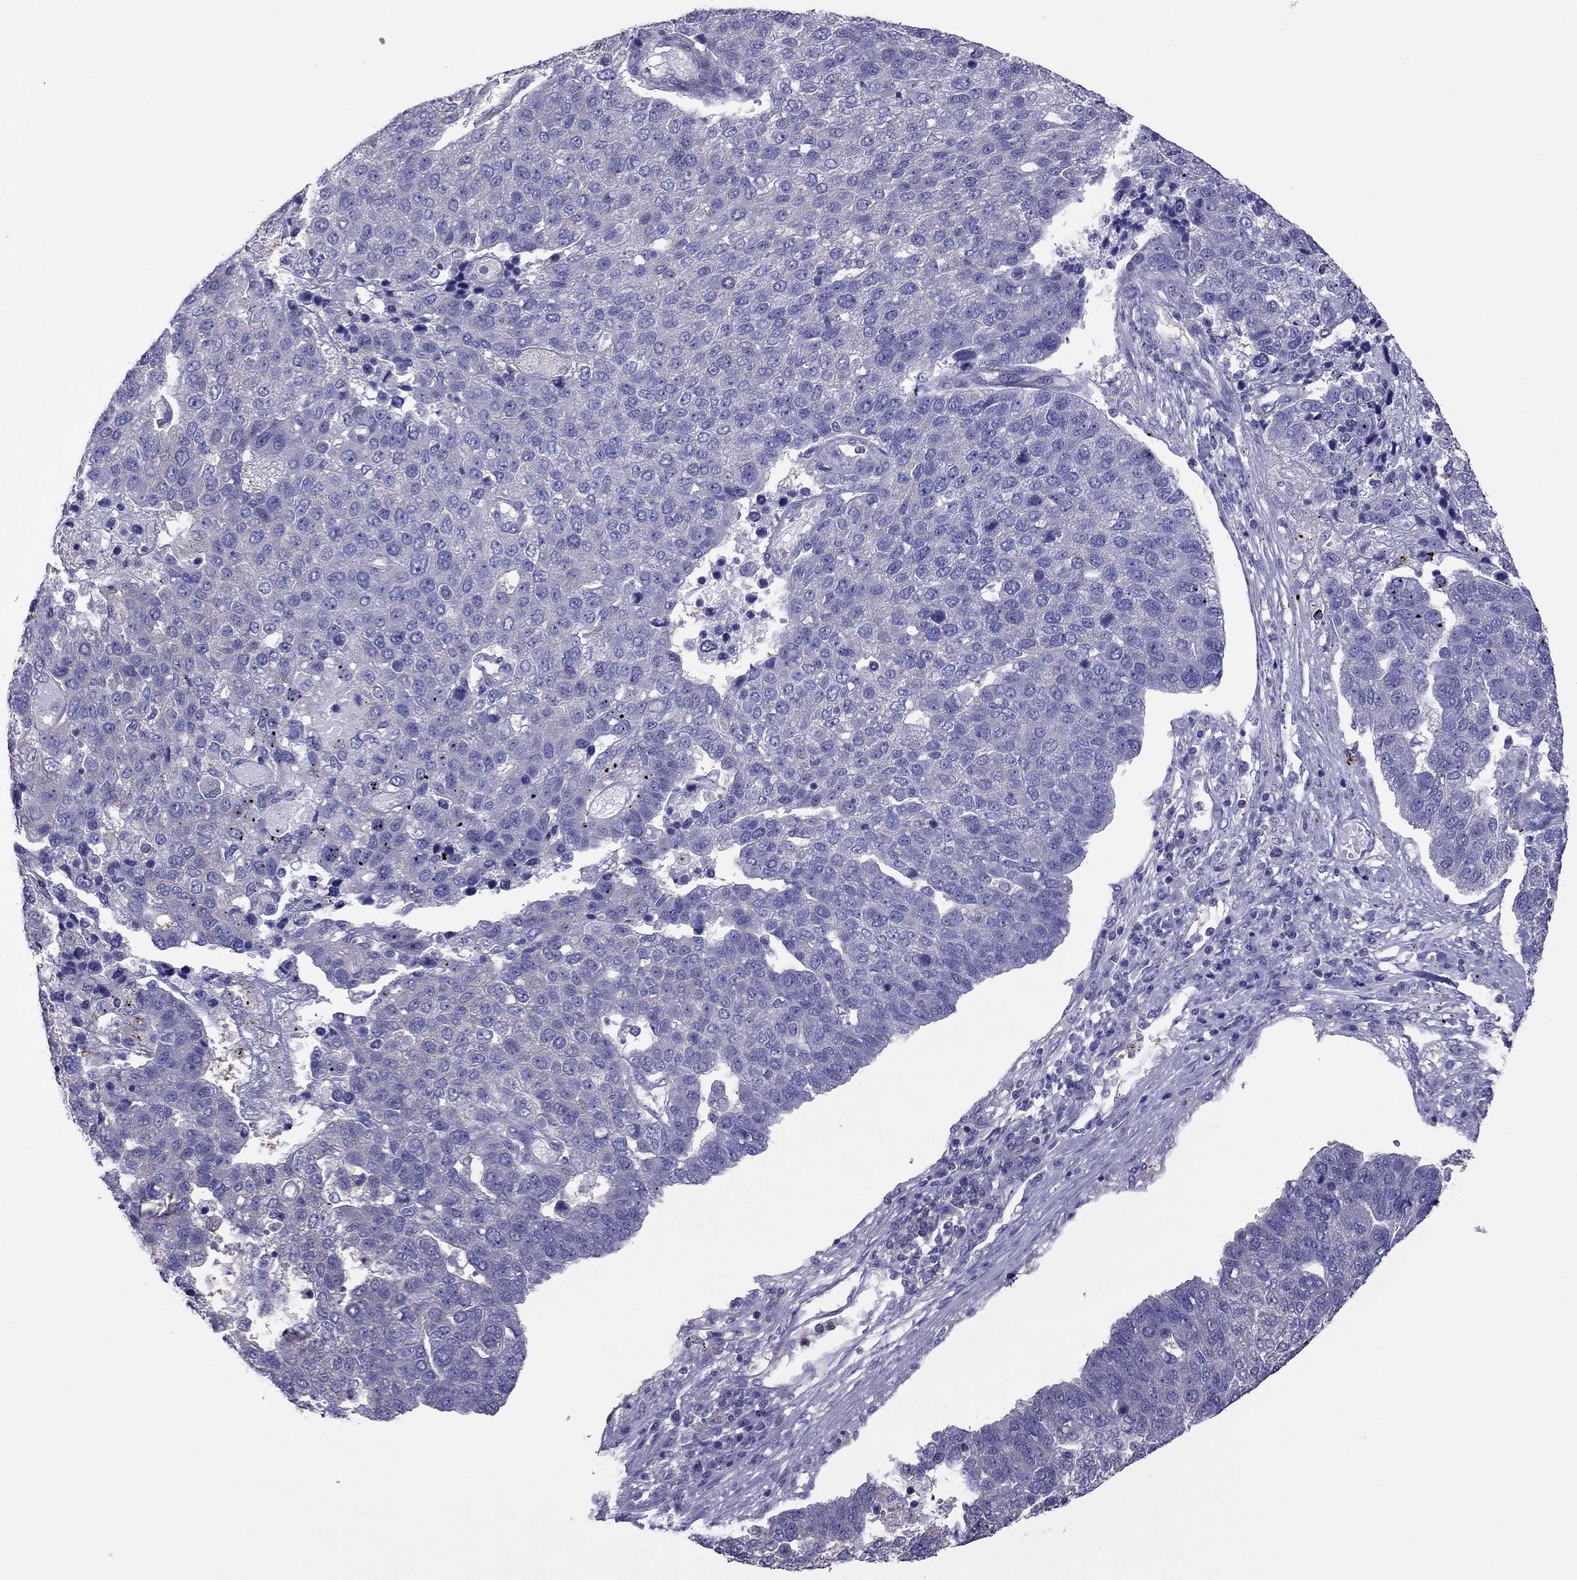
{"staining": {"intensity": "negative", "quantity": "none", "location": "none"}, "tissue": "pancreatic cancer", "cell_type": "Tumor cells", "image_type": "cancer", "snomed": [{"axis": "morphology", "description": "Adenocarcinoma, NOS"}, {"axis": "topography", "description": "Pancreas"}], "caption": "An image of human adenocarcinoma (pancreatic) is negative for staining in tumor cells.", "gene": "TEX22", "patient": {"sex": "female", "age": 61}}